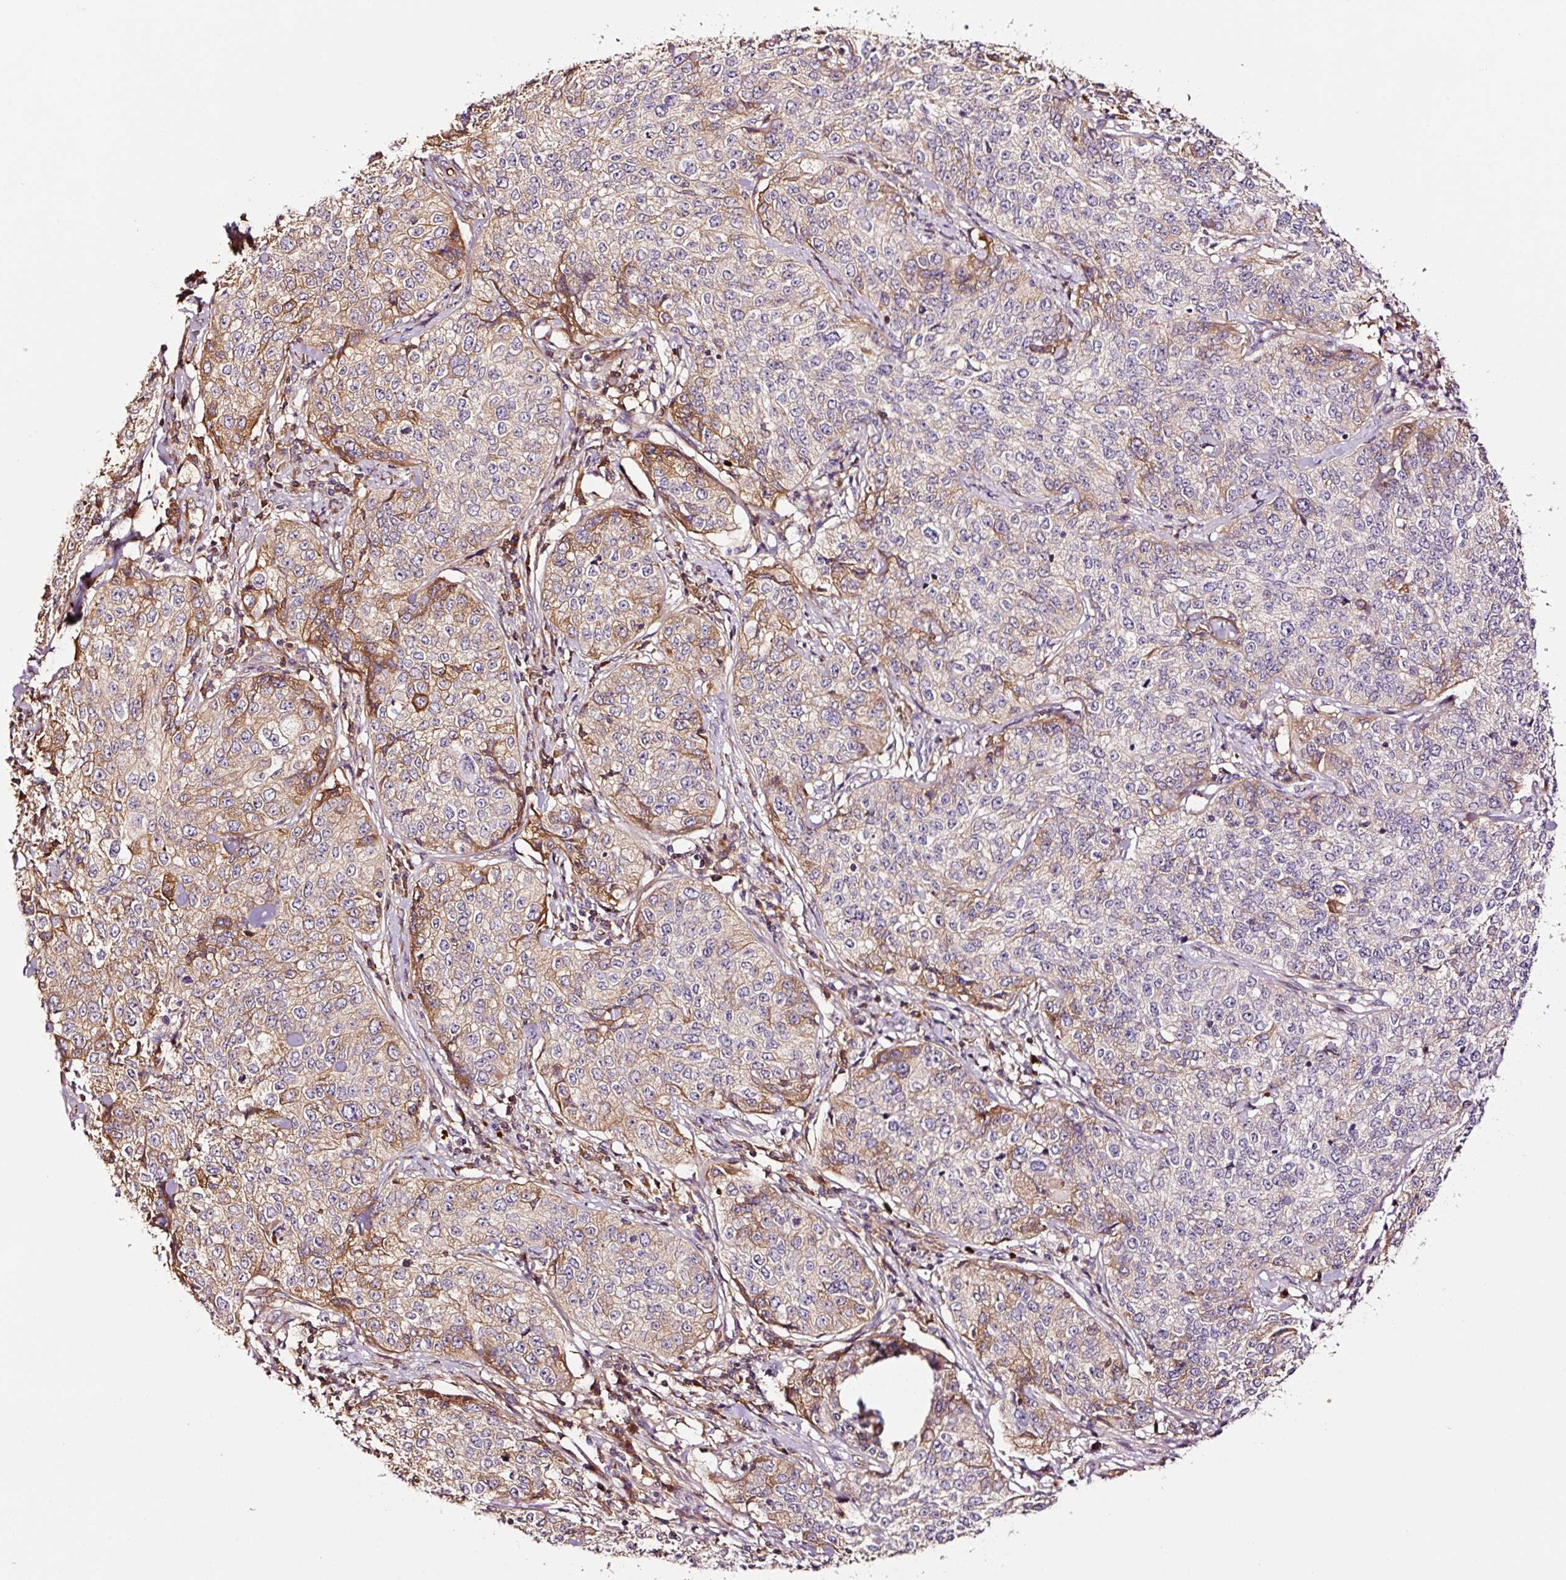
{"staining": {"intensity": "moderate", "quantity": "<25%", "location": "cytoplasmic/membranous"}, "tissue": "cervical cancer", "cell_type": "Tumor cells", "image_type": "cancer", "snomed": [{"axis": "morphology", "description": "Squamous cell carcinoma, NOS"}, {"axis": "topography", "description": "Cervix"}], "caption": "Cervical cancer was stained to show a protein in brown. There is low levels of moderate cytoplasmic/membranous expression in about <25% of tumor cells.", "gene": "PGLYRP2", "patient": {"sex": "female", "age": 35}}